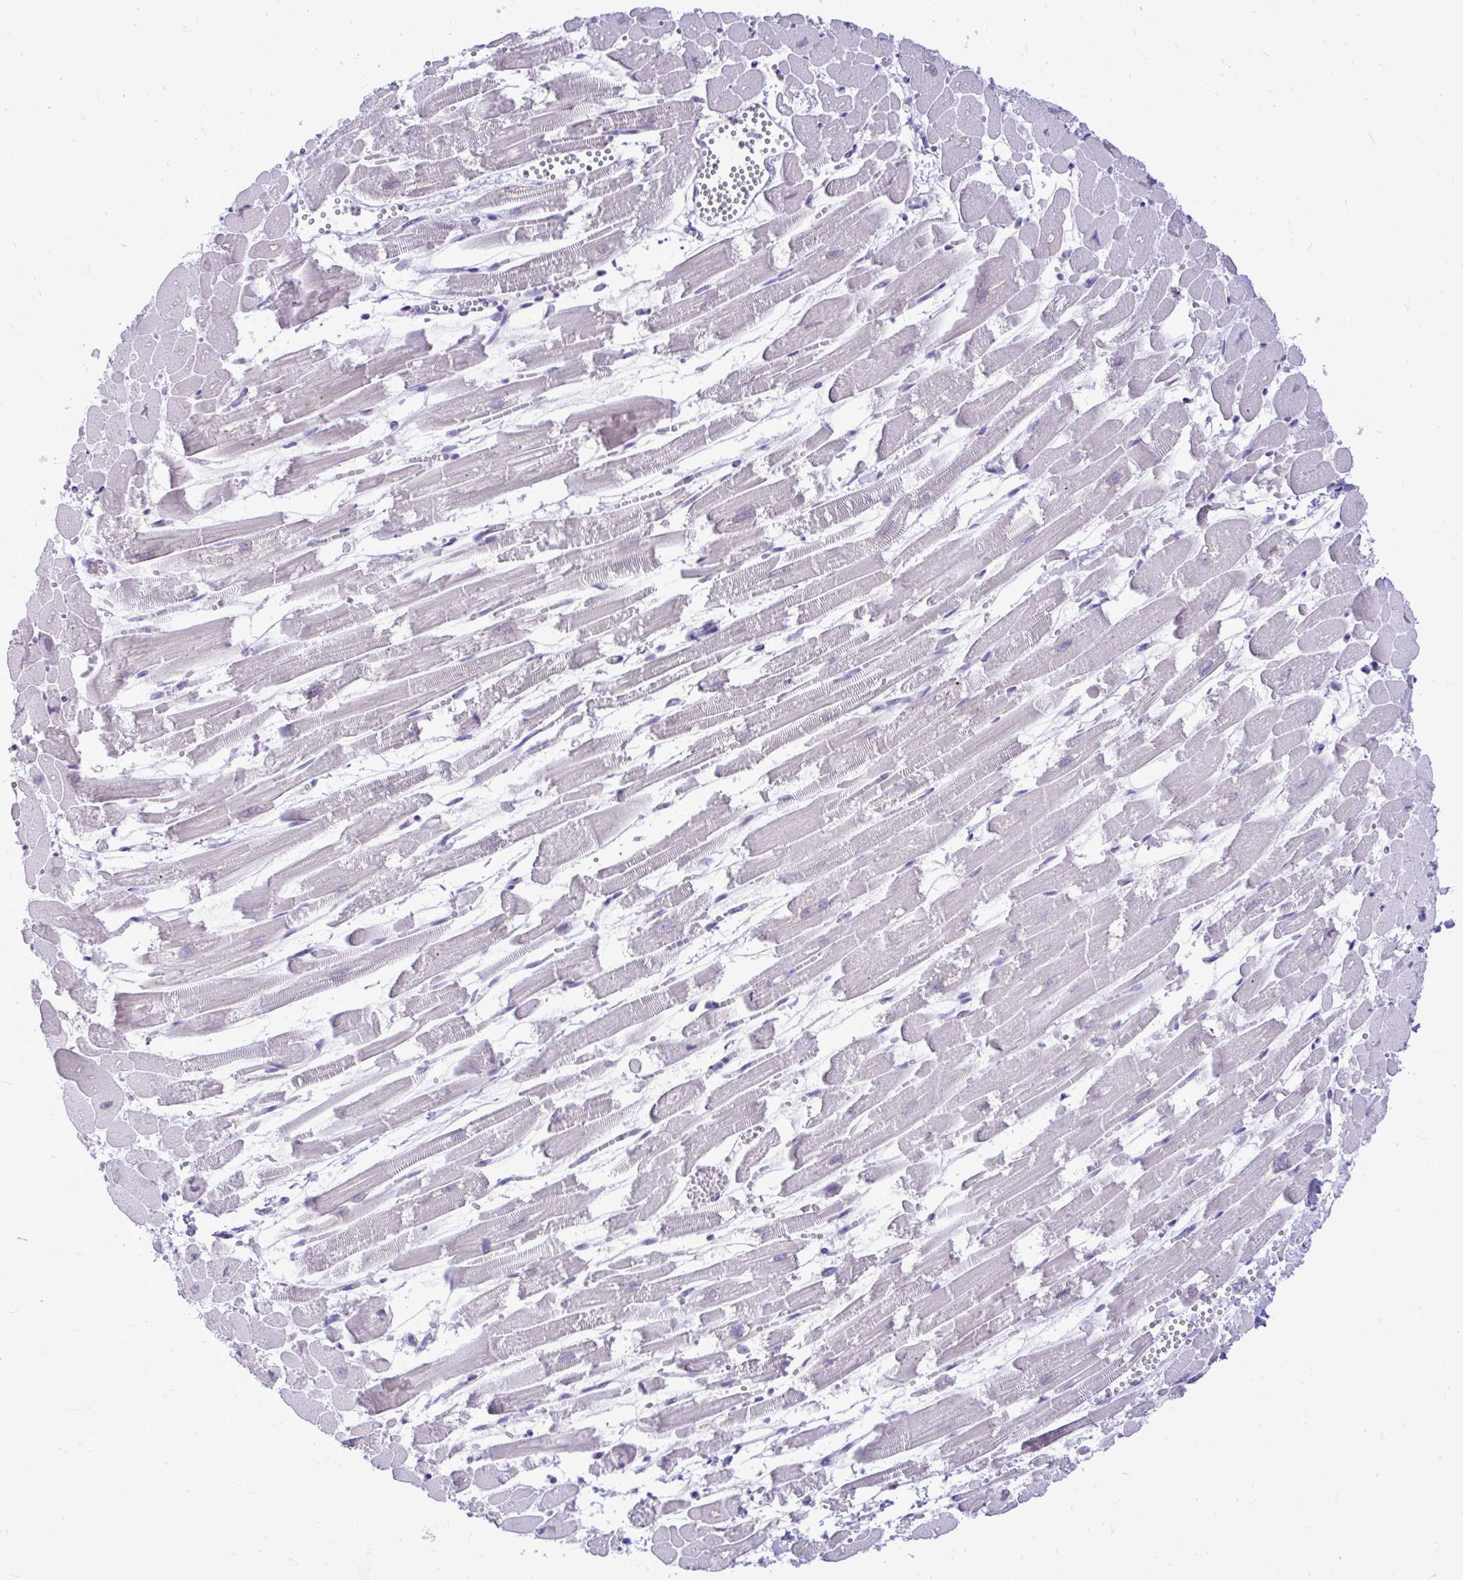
{"staining": {"intensity": "negative", "quantity": "none", "location": "none"}, "tissue": "heart muscle", "cell_type": "Cardiomyocytes", "image_type": "normal", "snomed": [{"axis": "morphology", "description": "Normal tissue, NOS"}, {"axis": "topography", "description": "Heart"}], "caption": "IHC of benign human heart muscle reveals no expression in cardiomyocytes.", "gene": "GABRA1", "patient": {"sex": "female", "age": 52}}